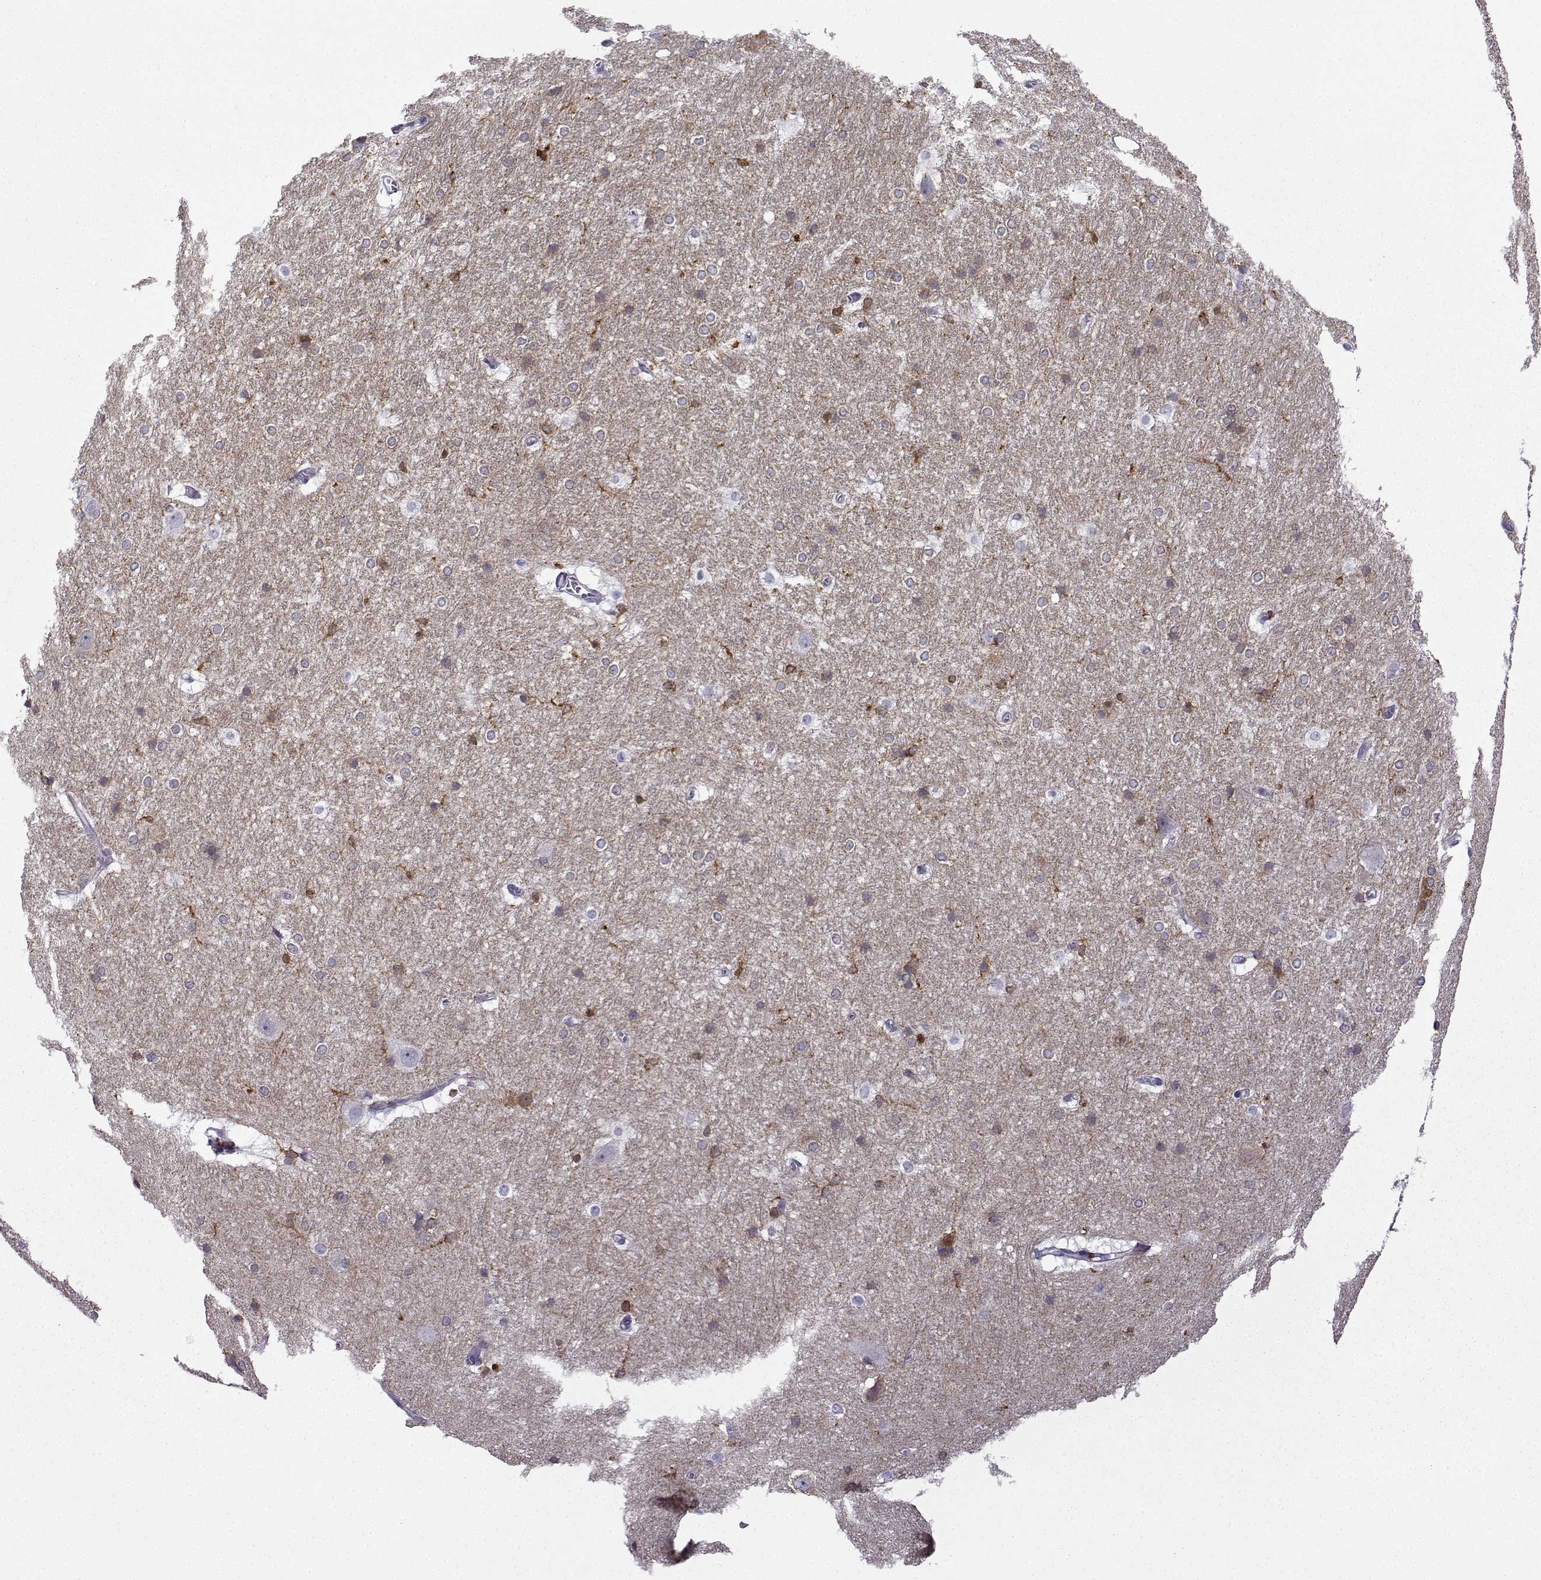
{"staining": {"intensity": "strong", "quantity": "<25%", "location": "cytoplasmic/membranous"}, "tissue": "hippocampus", "cell_type": "Glial cells", "image_type": "normal", "snomed": [{"axis": "morphology", "description": "Normal tissue, NOS"}, {"axis": "topography", "description": "Cerebral cortex"}, {"axis": "topography", "description": "Hippocampus"}], "caption": "High-magnification brightfield microscopy of benign hippocampus stained with DAB (3,3'-diaminobenzidine) (brown) and counterstained with hematoxylin (blue). glial cells exhibit strong cytoplasmic/membranous staining is present in approximately<25% of cells. The staining was performed using DAB, with brown indicating positive protein expression. Nuclei are stained blue with hematoxylin.", "gene": "DOCK10", "patient": {"sex": "female", "age": 19}}